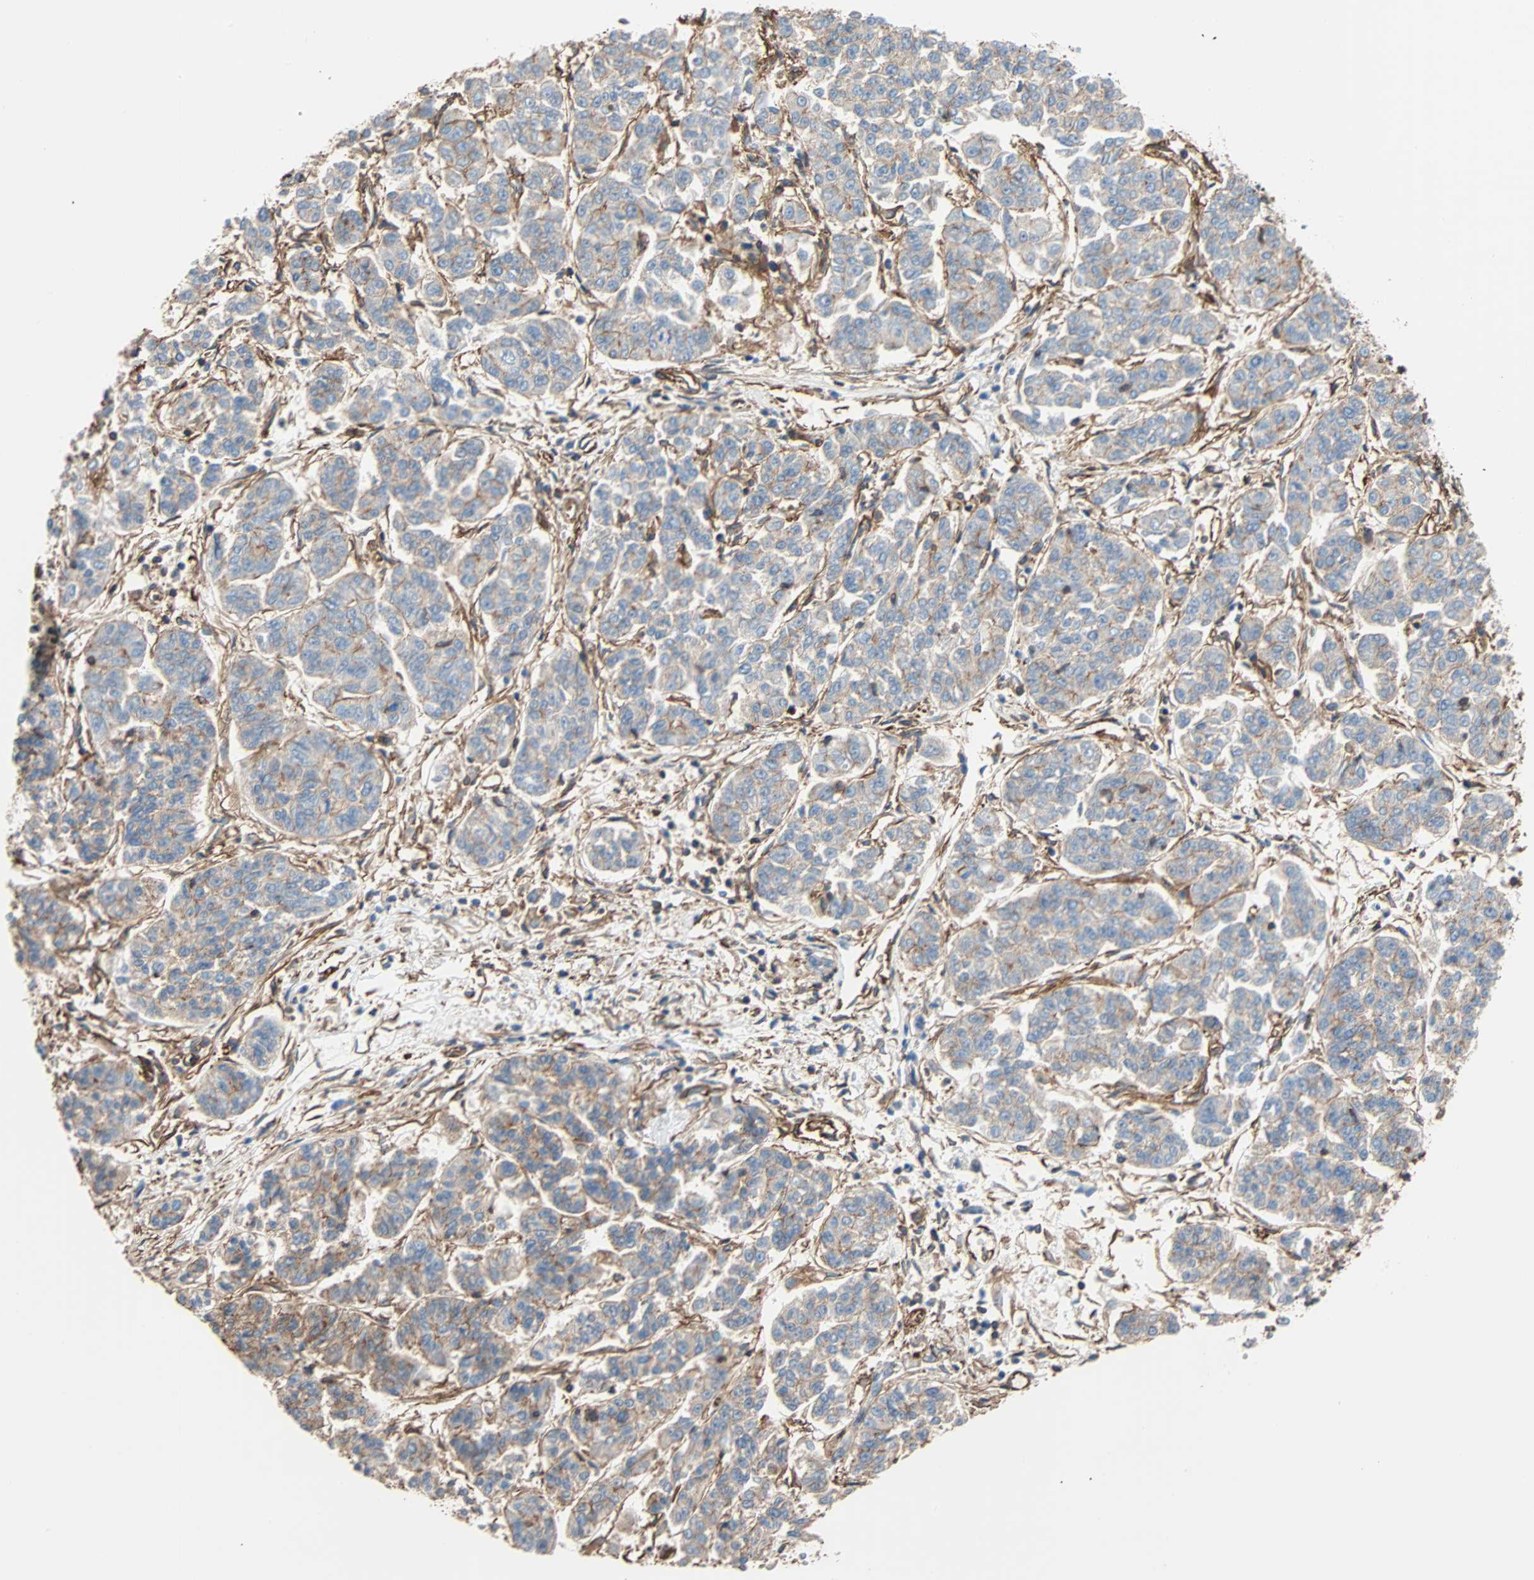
{"staining": {"intensity": "weak", "quantity": "<25%", "location": "cytoplasmic/membranous"}, "tissue": "lung cancer", "cell_type": "Tumor cells", "image_type": "cancer", "snomed": [{"axis": "morphology", "description": "Adenocarcinoma, NOS"}, {"axis": "topography", "description": "Lung"}], "caption": "IHC image of lung cancer (adenocarcinoma) stained for a protein (brown), which shows no expression in tumor cells.", "gene": "GALNT10", "patient": {"sex": "male", "age": 84}}